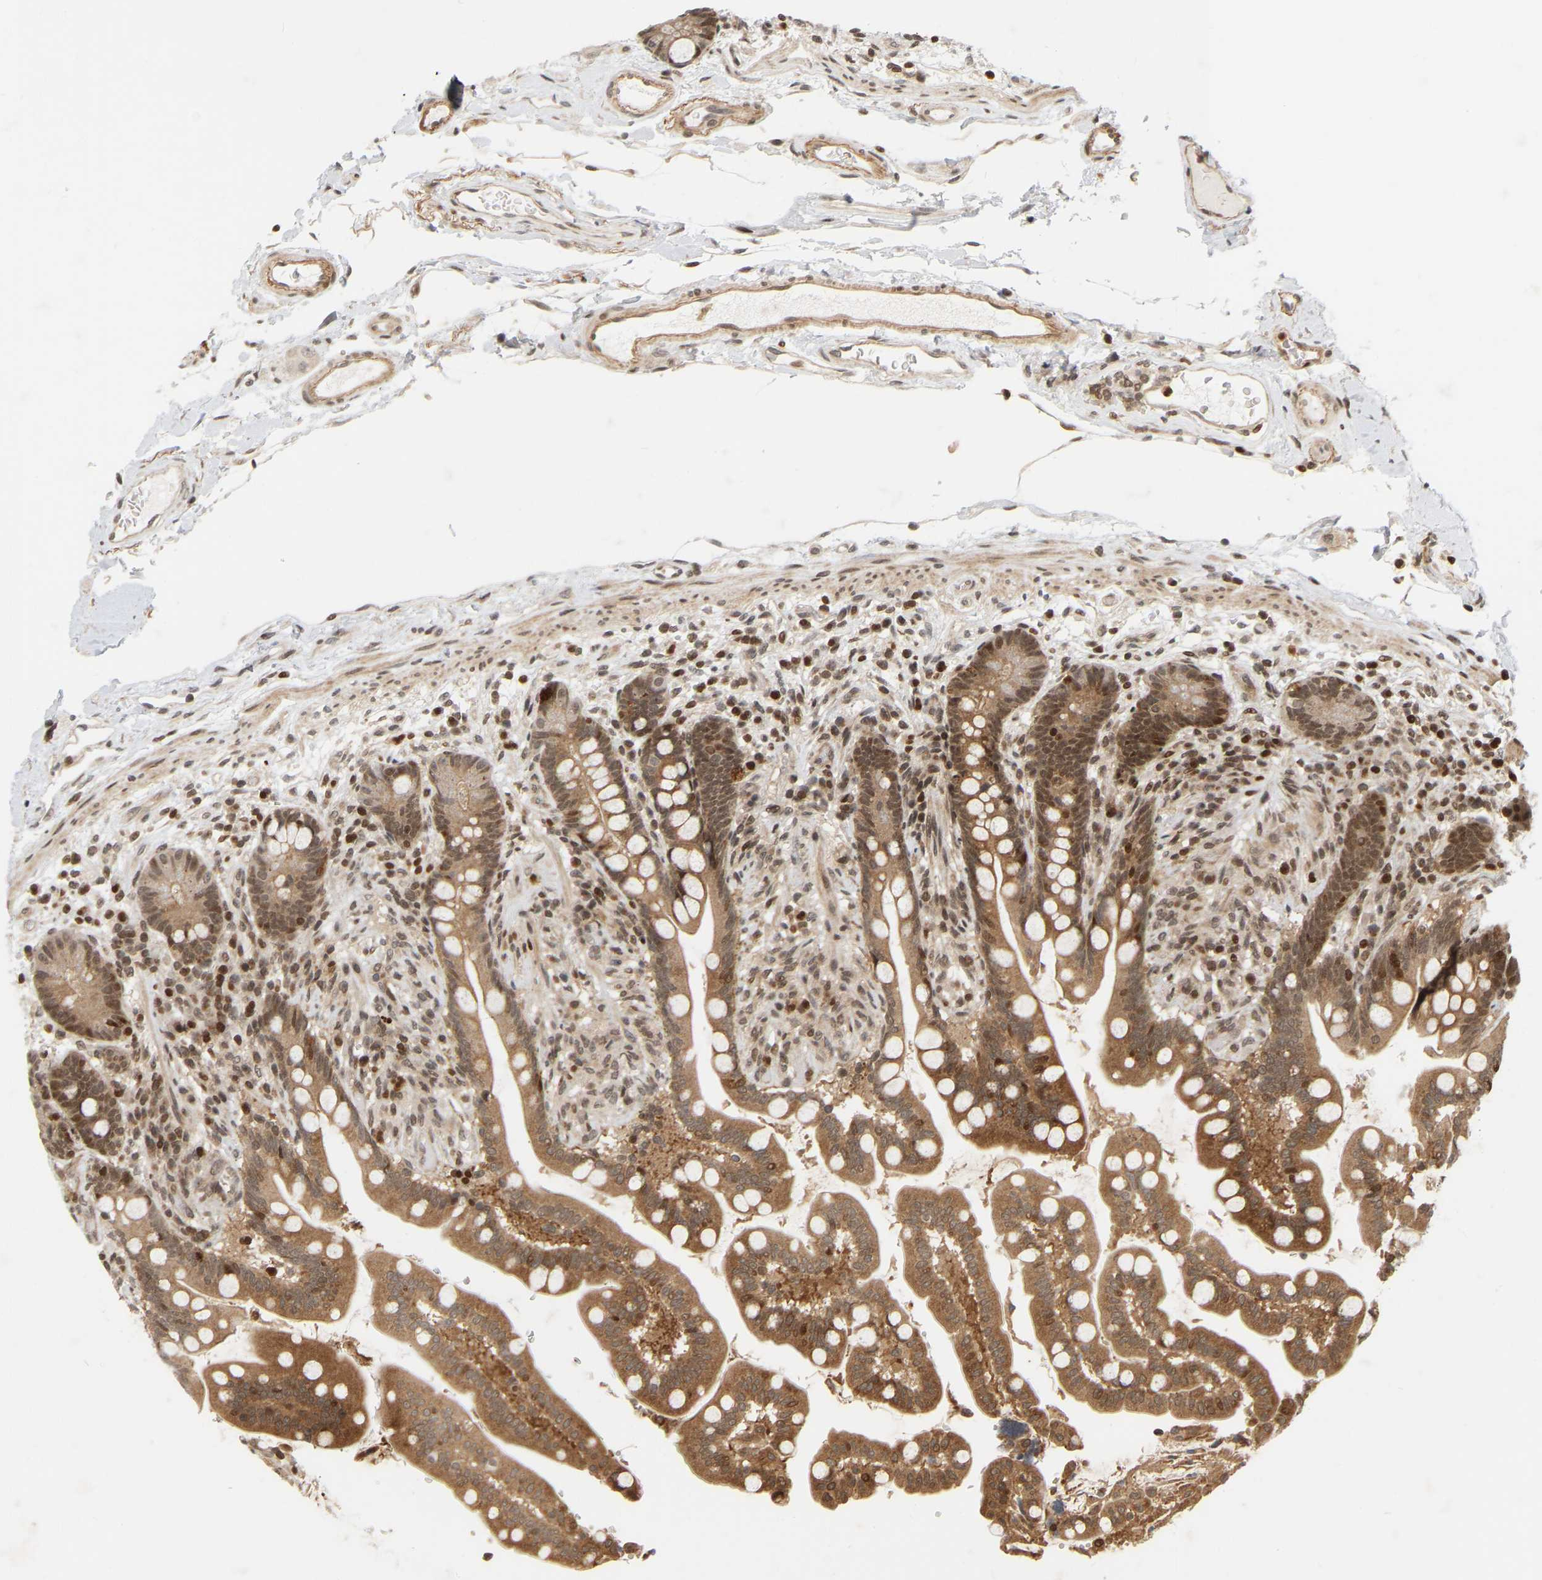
{"staining": {"intensity": "moderate", "quantity": ">75%", "location": "cytoplasmic/membranous,nuclear"}, "tissue": "colon", "cell_type": "Endothelial cells", "image_type": "normal", "snomed": [{"axis": "morphology", "description": "Normal tissue, NOS"}, {"axis": "topography", "description": "Colon"}], "caption": "Endothelial cells display moderate cytoplasmic/membranous,nuclear positivity in about >75% of cells in benign colon. The protein of interest is shown in brown color, while the nuclei are stained blue.", "gene": "NFE2L2", "patient": {"sex": "male", "age": 73}}